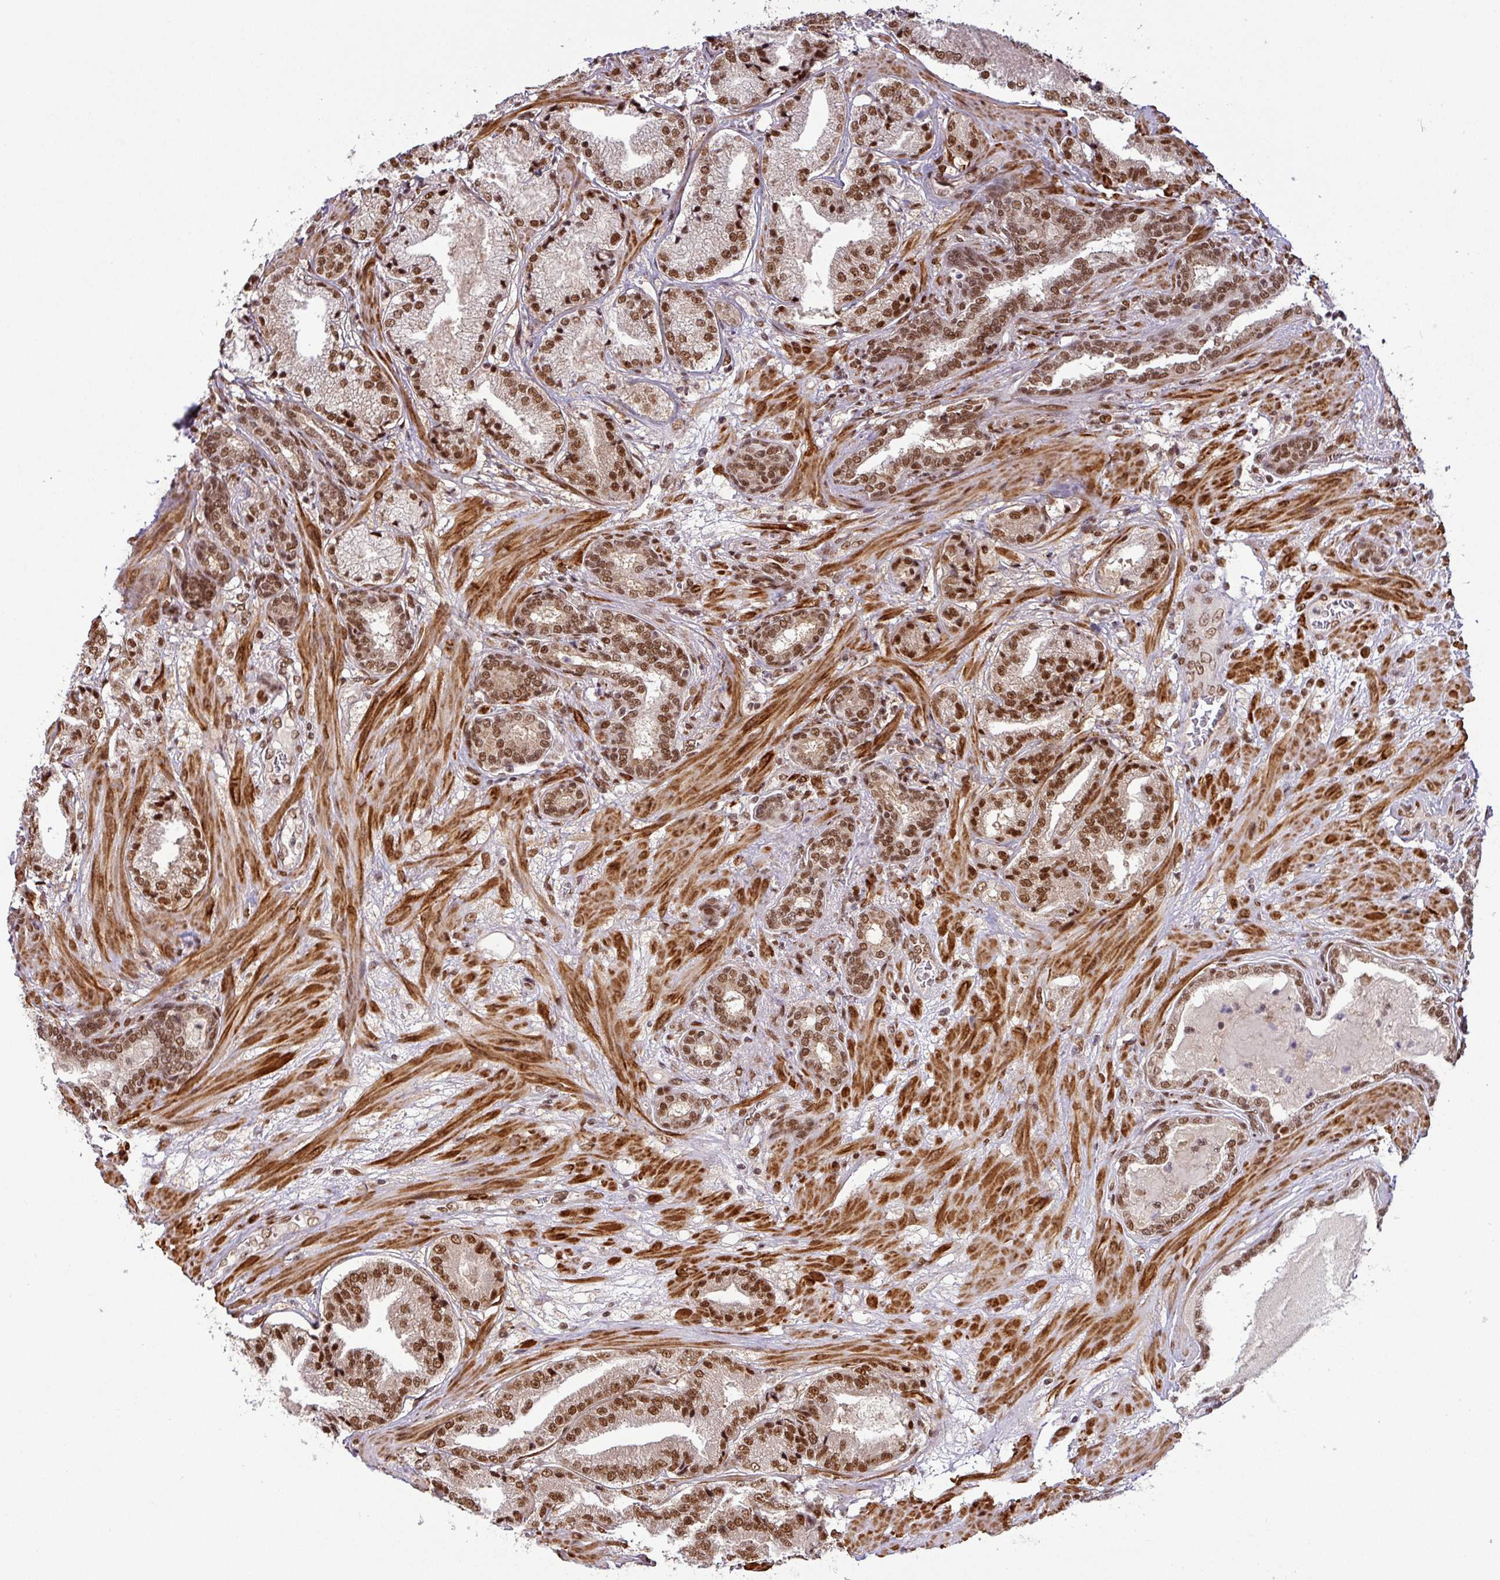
{"staining": {"intensity": "strong", "quantity": ">75%", "location": "nuclear"}, "tissue": "prostate cancer", "cell_type": "Tumor cells", "image_type": "cancer", "snomed": [{"axis": "morphology", "description": "Adenocarcinoma, High grade"}, {"axis": "topography", "description": "Prostate"}], "caption": "Immunohistochemistry image of neoplastic tissue: human prostate cancer stained using IHC displays high levels of strong protein expression localized specifically in the nuclear of tumor cells, appearing as a nuclear brown color.", "gene": "SRSF2", "patient": {"sex": "male", "age": 63}}